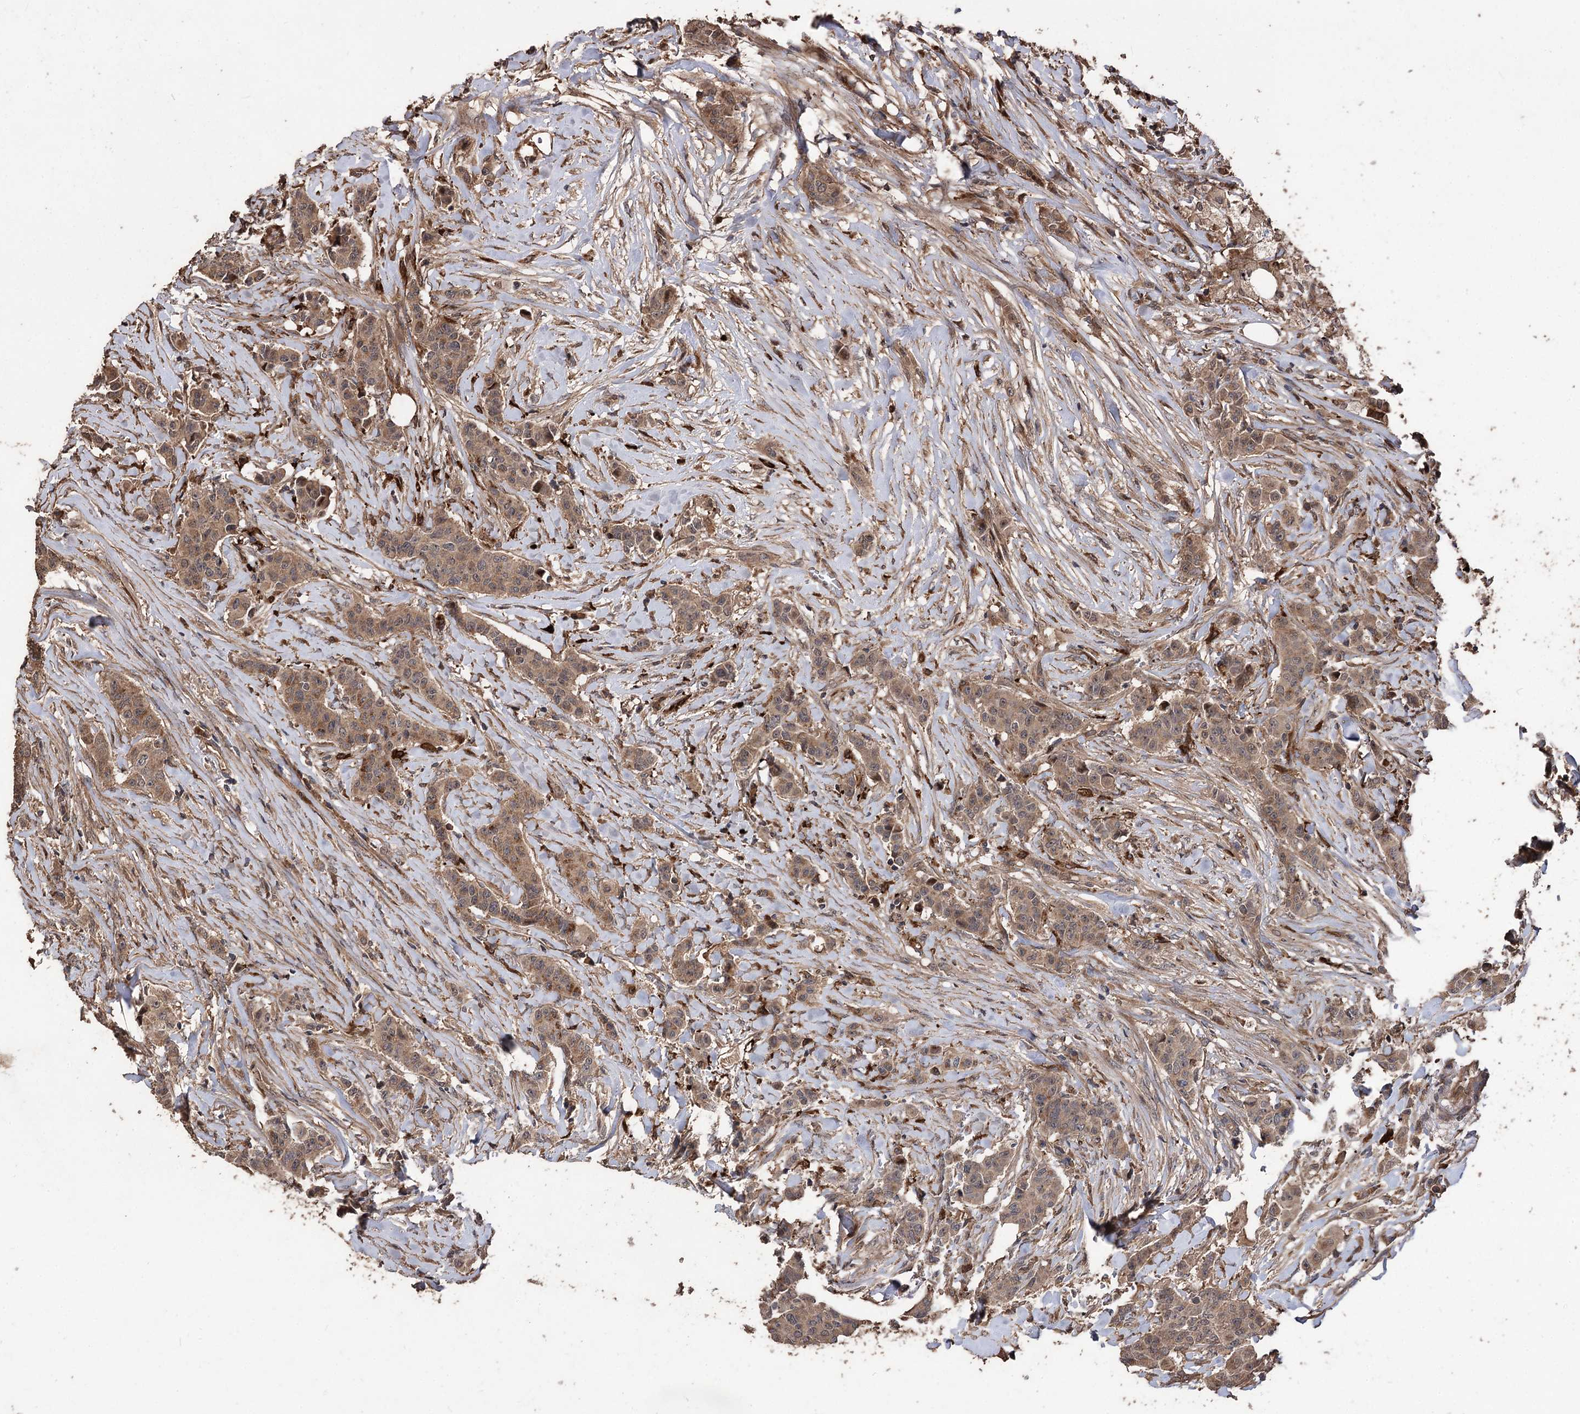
{"staining": {"intensity": "moderate", "quantity": ">75%", "location": "cytoplasmic/membranous"}, "tissue": "breast cancer", "cell_type": "Tumor cells", "image_type": "cancer", "snomed": [{"axis": "morphology", "description": "Duct carcinoma"}, {"axis": "topography", "description": "Breast"}], "caption": "Approximately >75% of tumor cells in human breast cancer exhibit moderate cytoplasmic/membranous protein expression as visualized by brown immunohistochemical staining.", "gene": "RASSF3", "patient": {"sex": "female", "age": 40}}